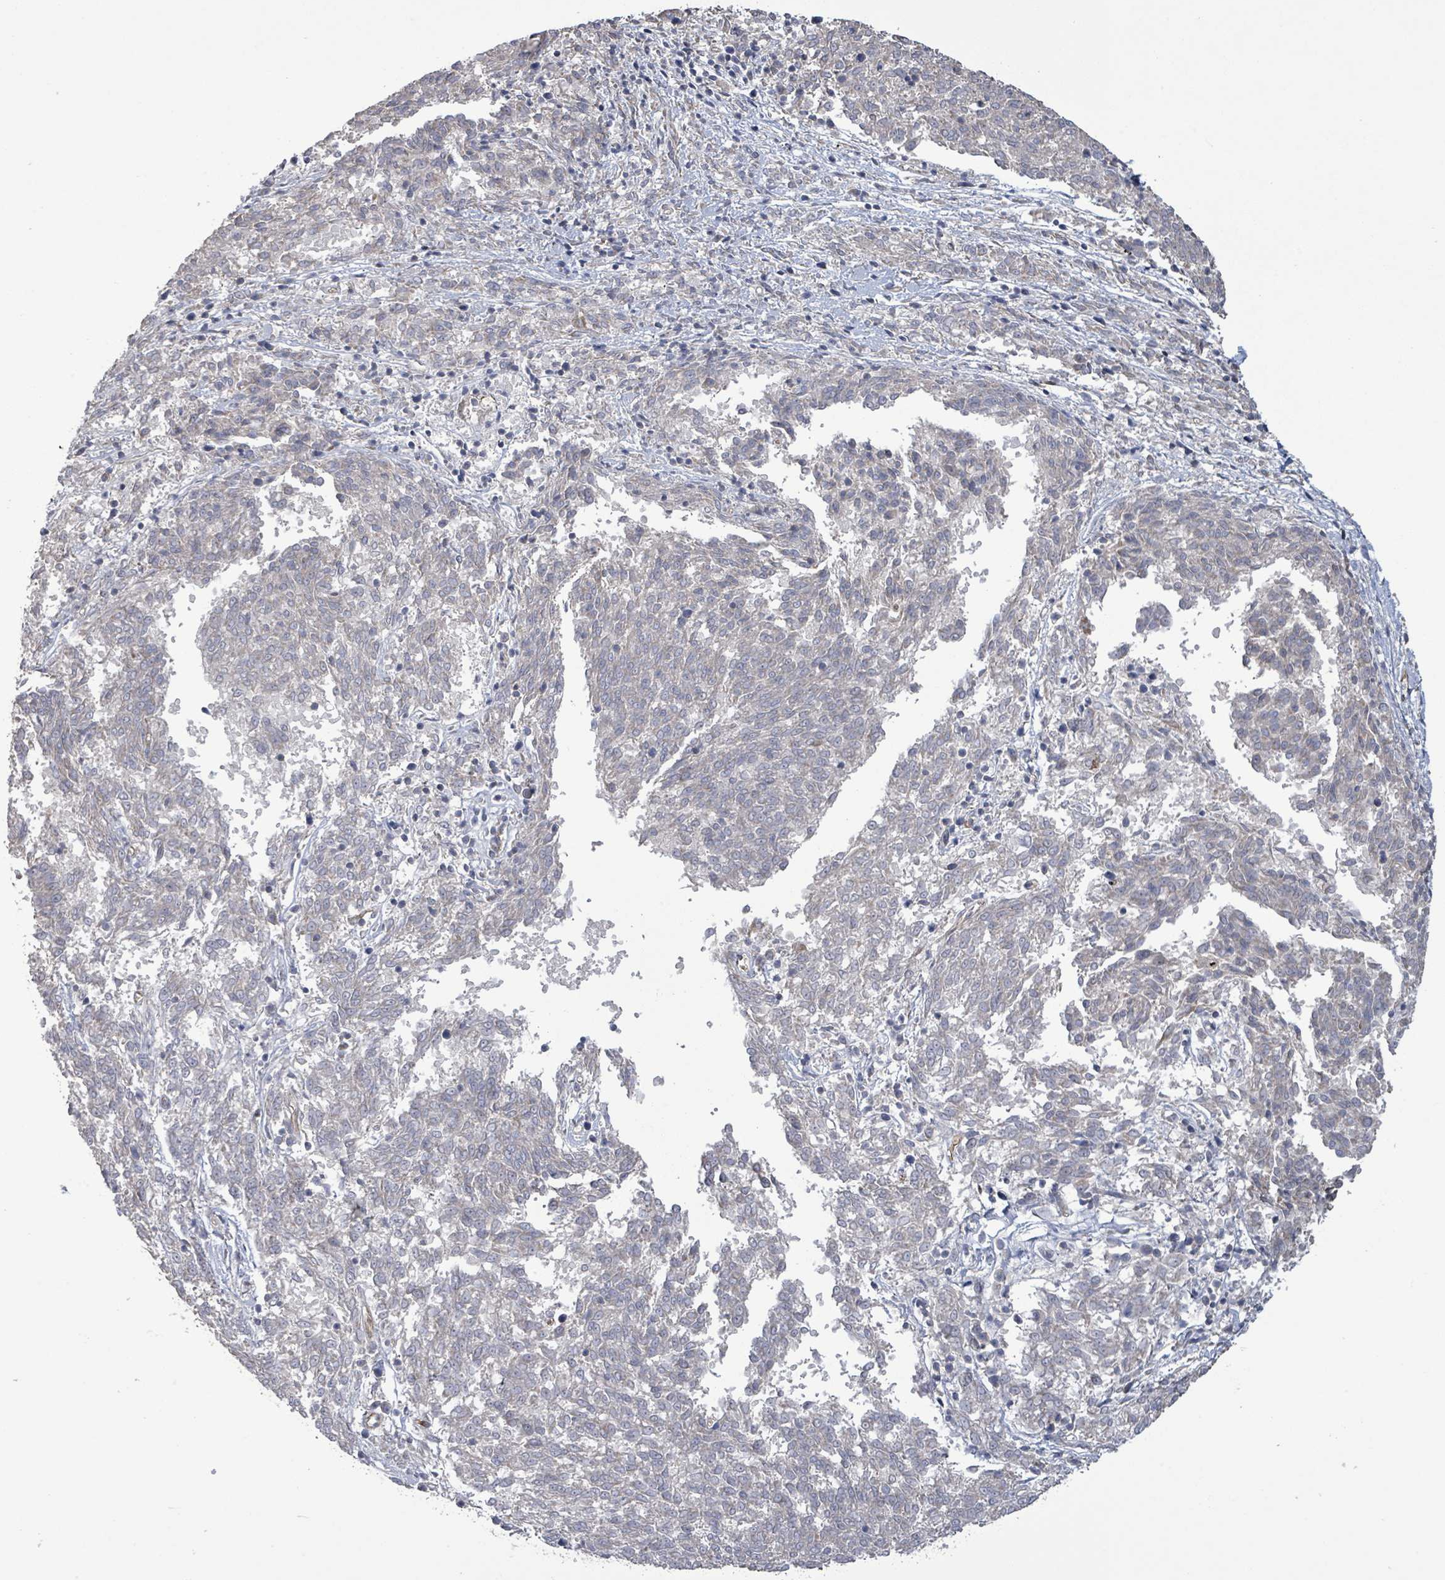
{"staining": {"intensity": "negative", "quantity": "none", "location": "none"}, "tissue": "melanoma", "cell_type": "Tumor cells", "image_type": "cancer", "snomed": [{"axis": "morphology", "description": "Malignant melanoma, NOS"}, {"axis": "topography", "description": "Skin"}], "caption": "Malignant melanoma was stained to show a protein in brown. There is no significant expression in tumor cells.", "gene": "KANK3", "patient": {"sex": "female", "age": 72}}